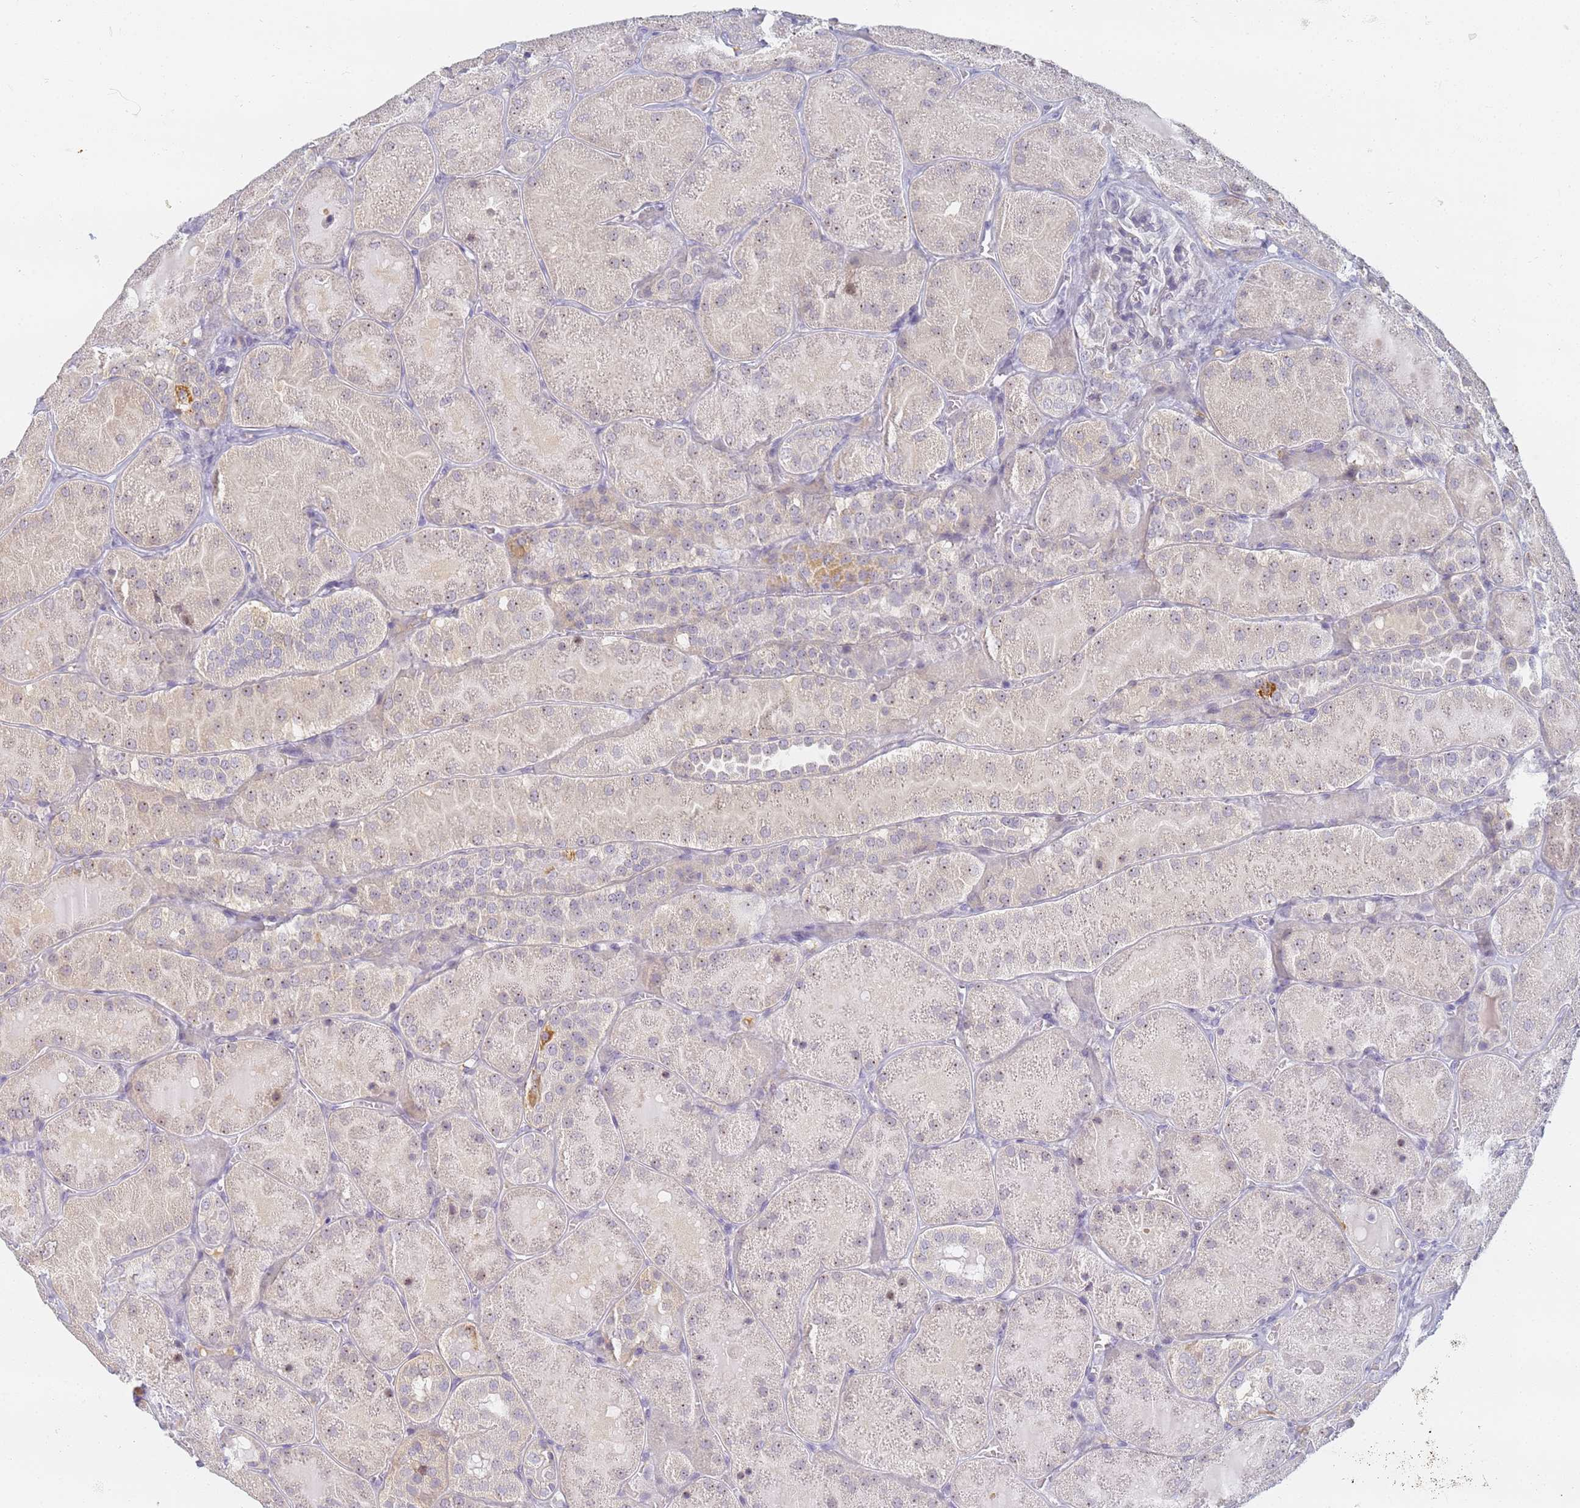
{"staining": {"intensity": "negative", "quantity": "none", "location": "none"}, "tissue": "kidney", "cell_type": "Cells in glomeruli", "image_type": "normal", "snomed": [{"axis": "morphology", "description": "Normal tissue, NOS"}, {"axis": "topography", "description": "Kidney"}], "caption": "Human kidney stained for a protein using IHC displays no expression in cells in glomeruli.", "gene": "SLC38A9", "patient": {"sex": "male", "age": 28}}